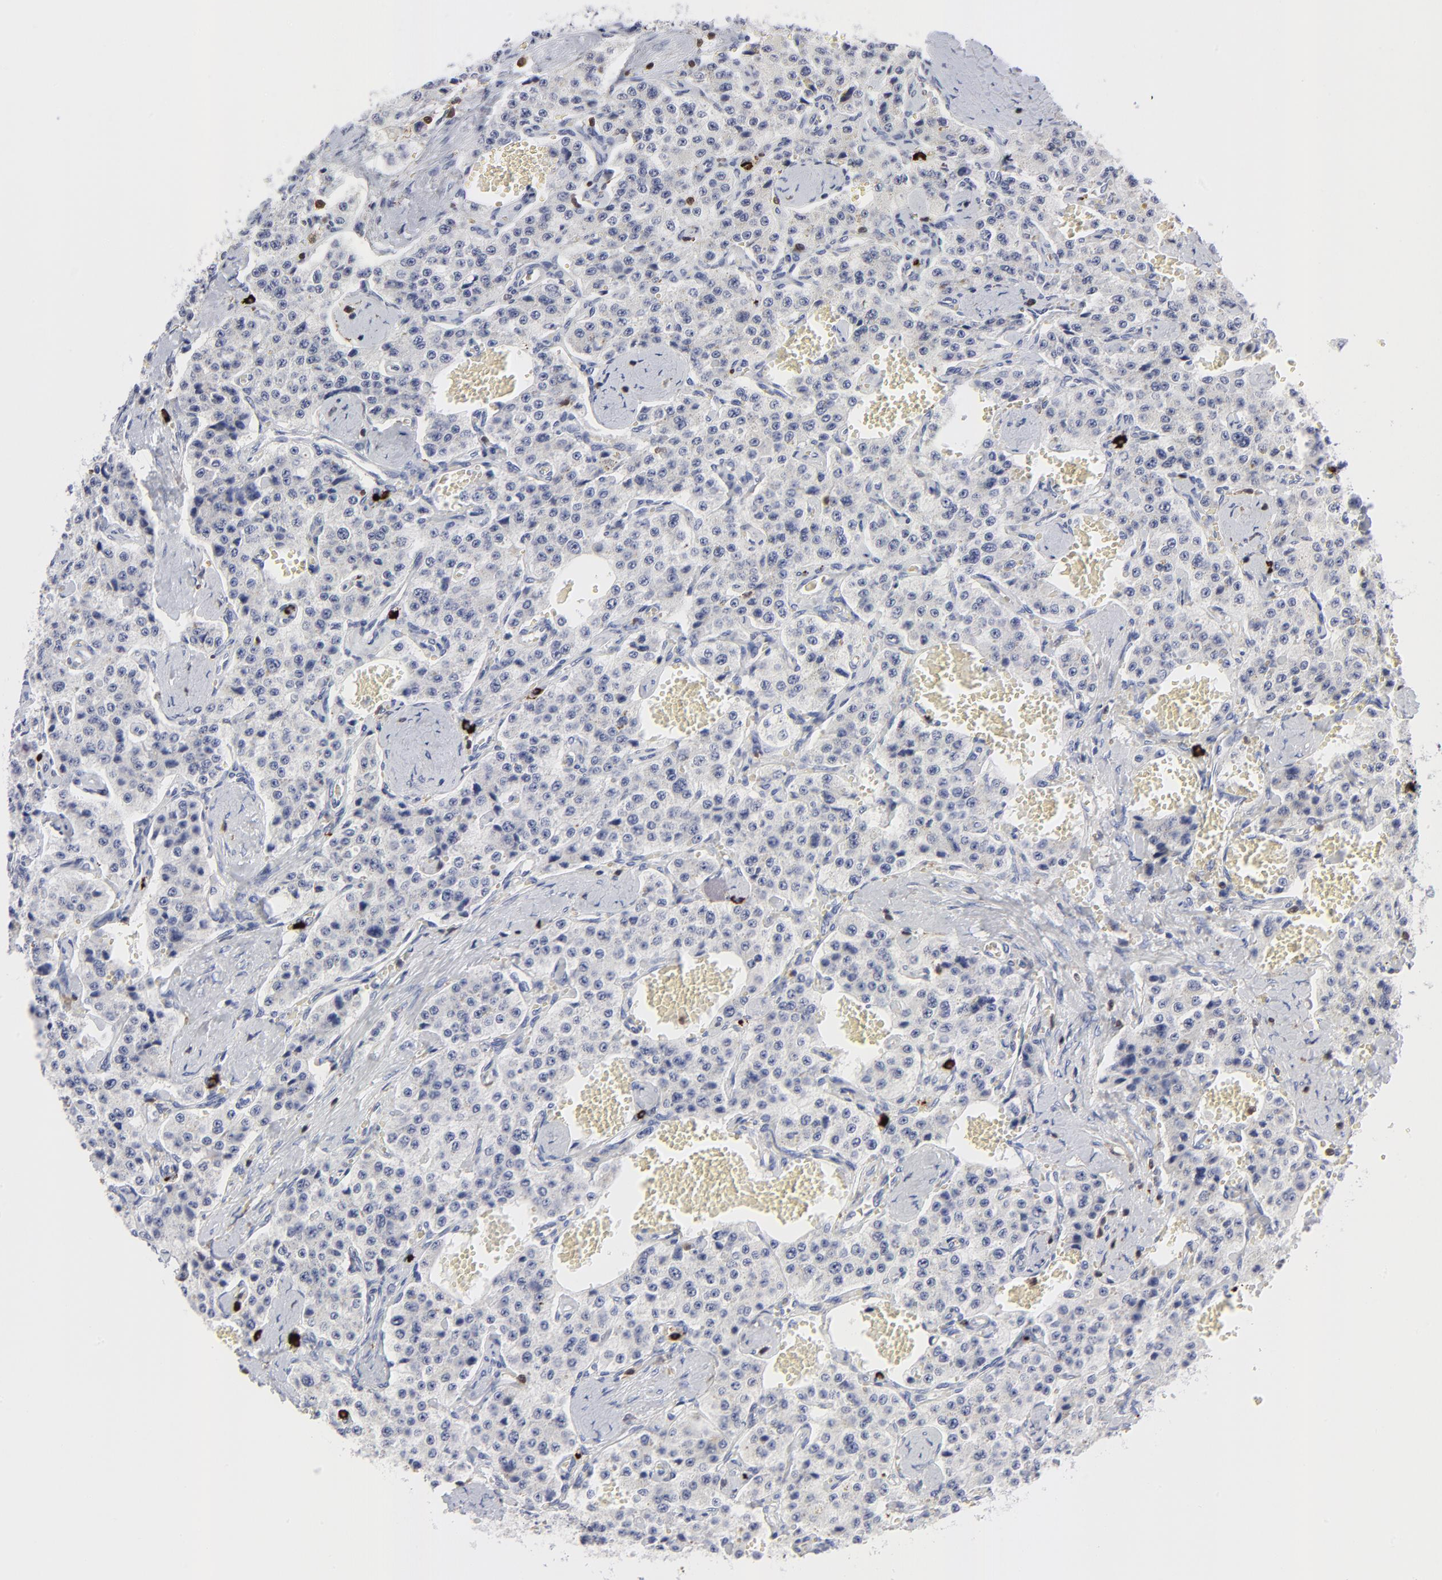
{"staining": {"intensity": "negative", "quantity": "none", "location": "none"}, "tissue": "carcinoid", "cell_type": "Tumor cells", "image_type": "cancer", "snomed": [{"axis": "morphology", "description": "Carcinoid, malignant, NOS"}, {"axis": "topography", "description": "Small intestine"}], "caption": "A high-resolution micrograph shows immunohistochemistry staining of carcinoid, which exhibits no significant expression in tumor cells.", "gene": "TBXT", "patient": {"sex": "male", "age": 52}}